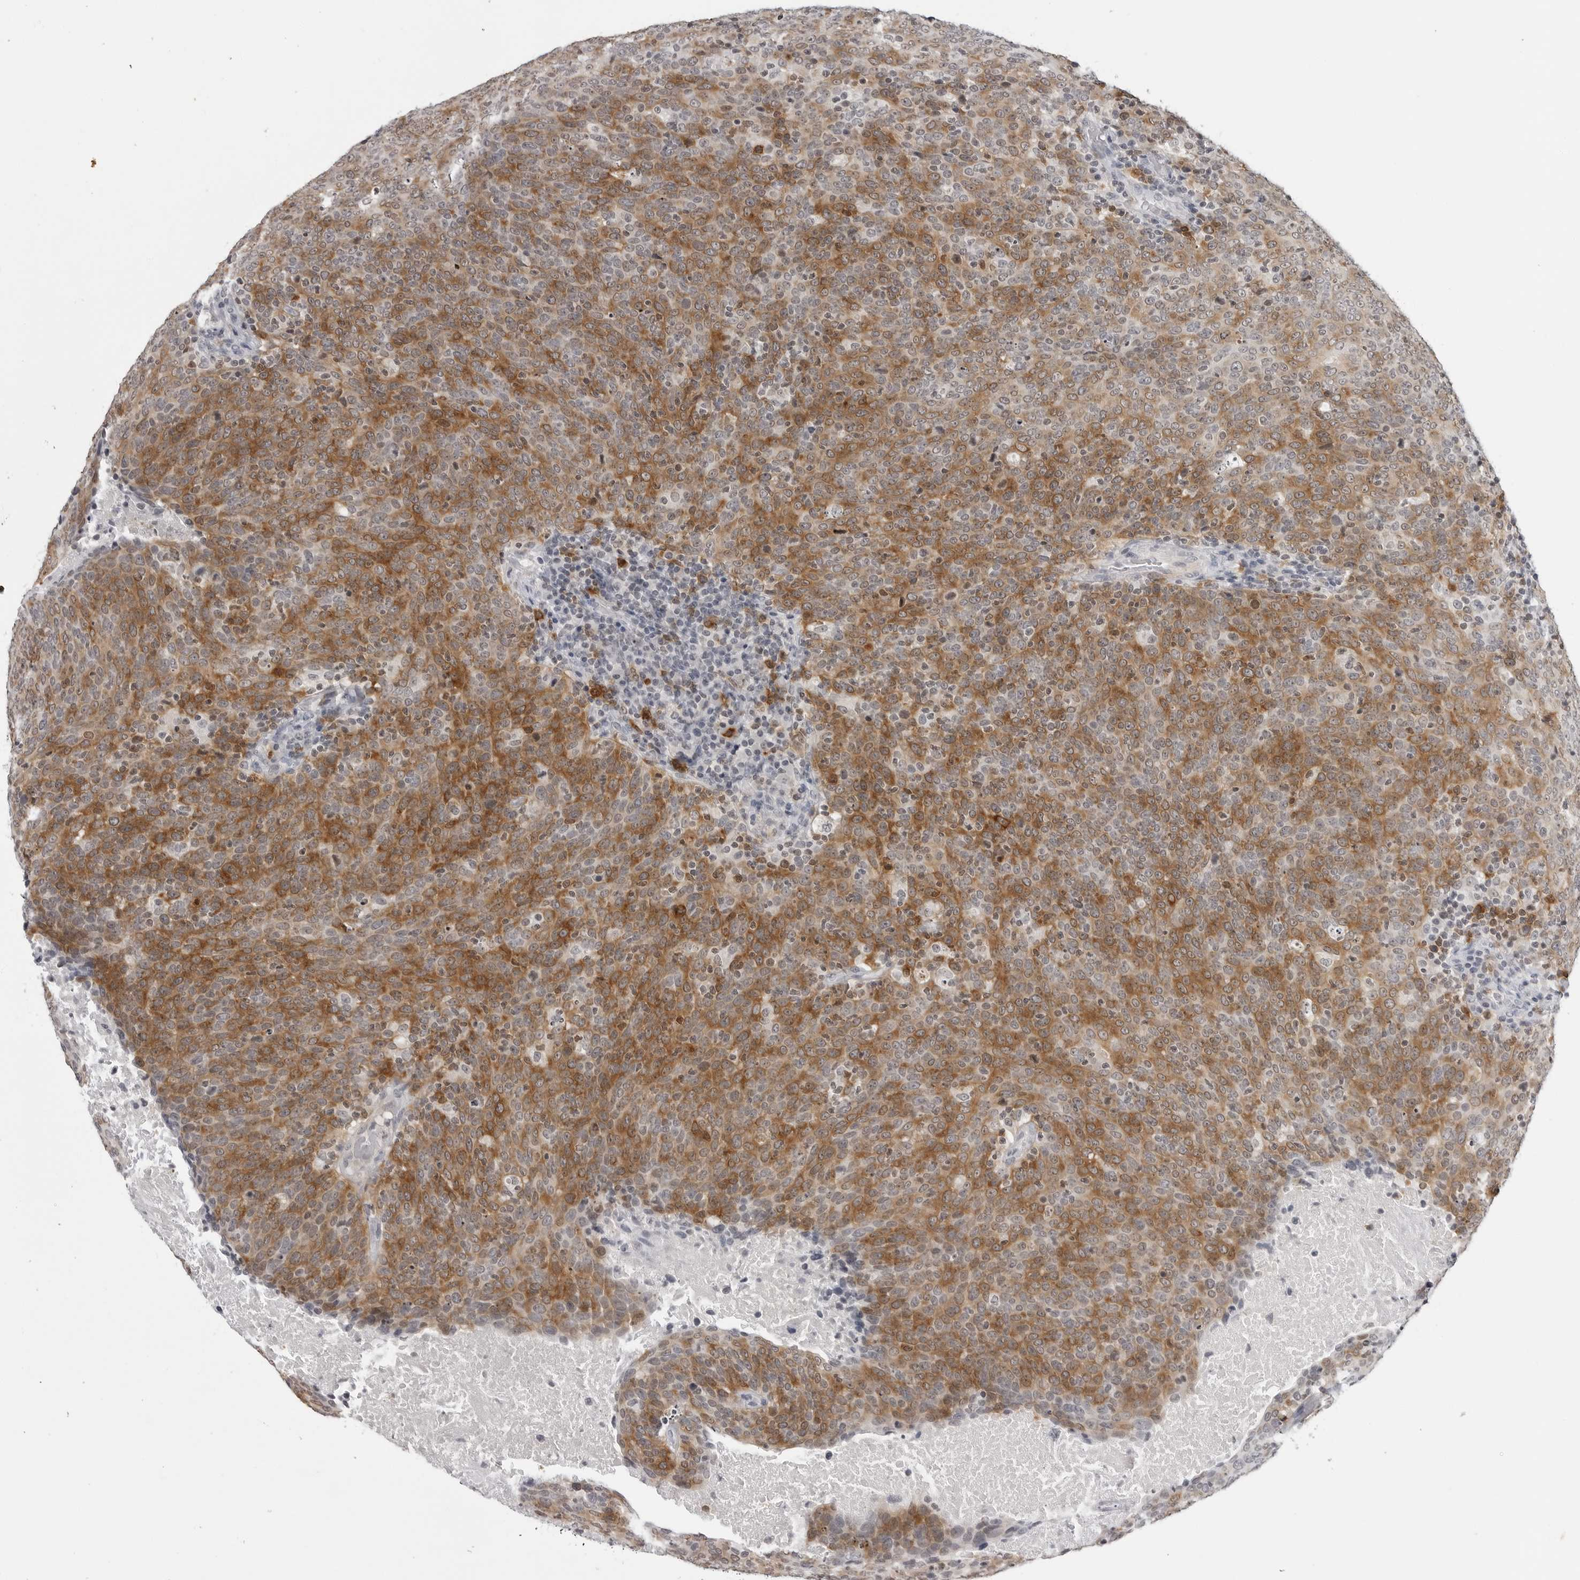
{"staining": {"intensity": "moderate", "quantity": ">75%", "location": "cytoplasmic/membranous"}, "tissue": "head and neck cancer", "cell_type": "Tumor cells", "image_type": "cancer", "snomed": [{"axis": "morphology", "description": "Squamous cell carcinoma, NOS"}, {"axis": "morphology", "description": "Squamous cell carcinoma, metastatic, NOS"}, {"axis": "topography", "description": "Lymph node"}, {"axis": "topography", "description": "Head-Neck"}], "caption": "IHC micrograph of squamous cell carcinoma (head and neck) stained for a protein (brown), which exhibits medium levels of moderate cytoplasmic/membranous staining in about >75% of tumor cells.", "gene": "RRM1", "patient": {"sex": "male", "age": 62}}